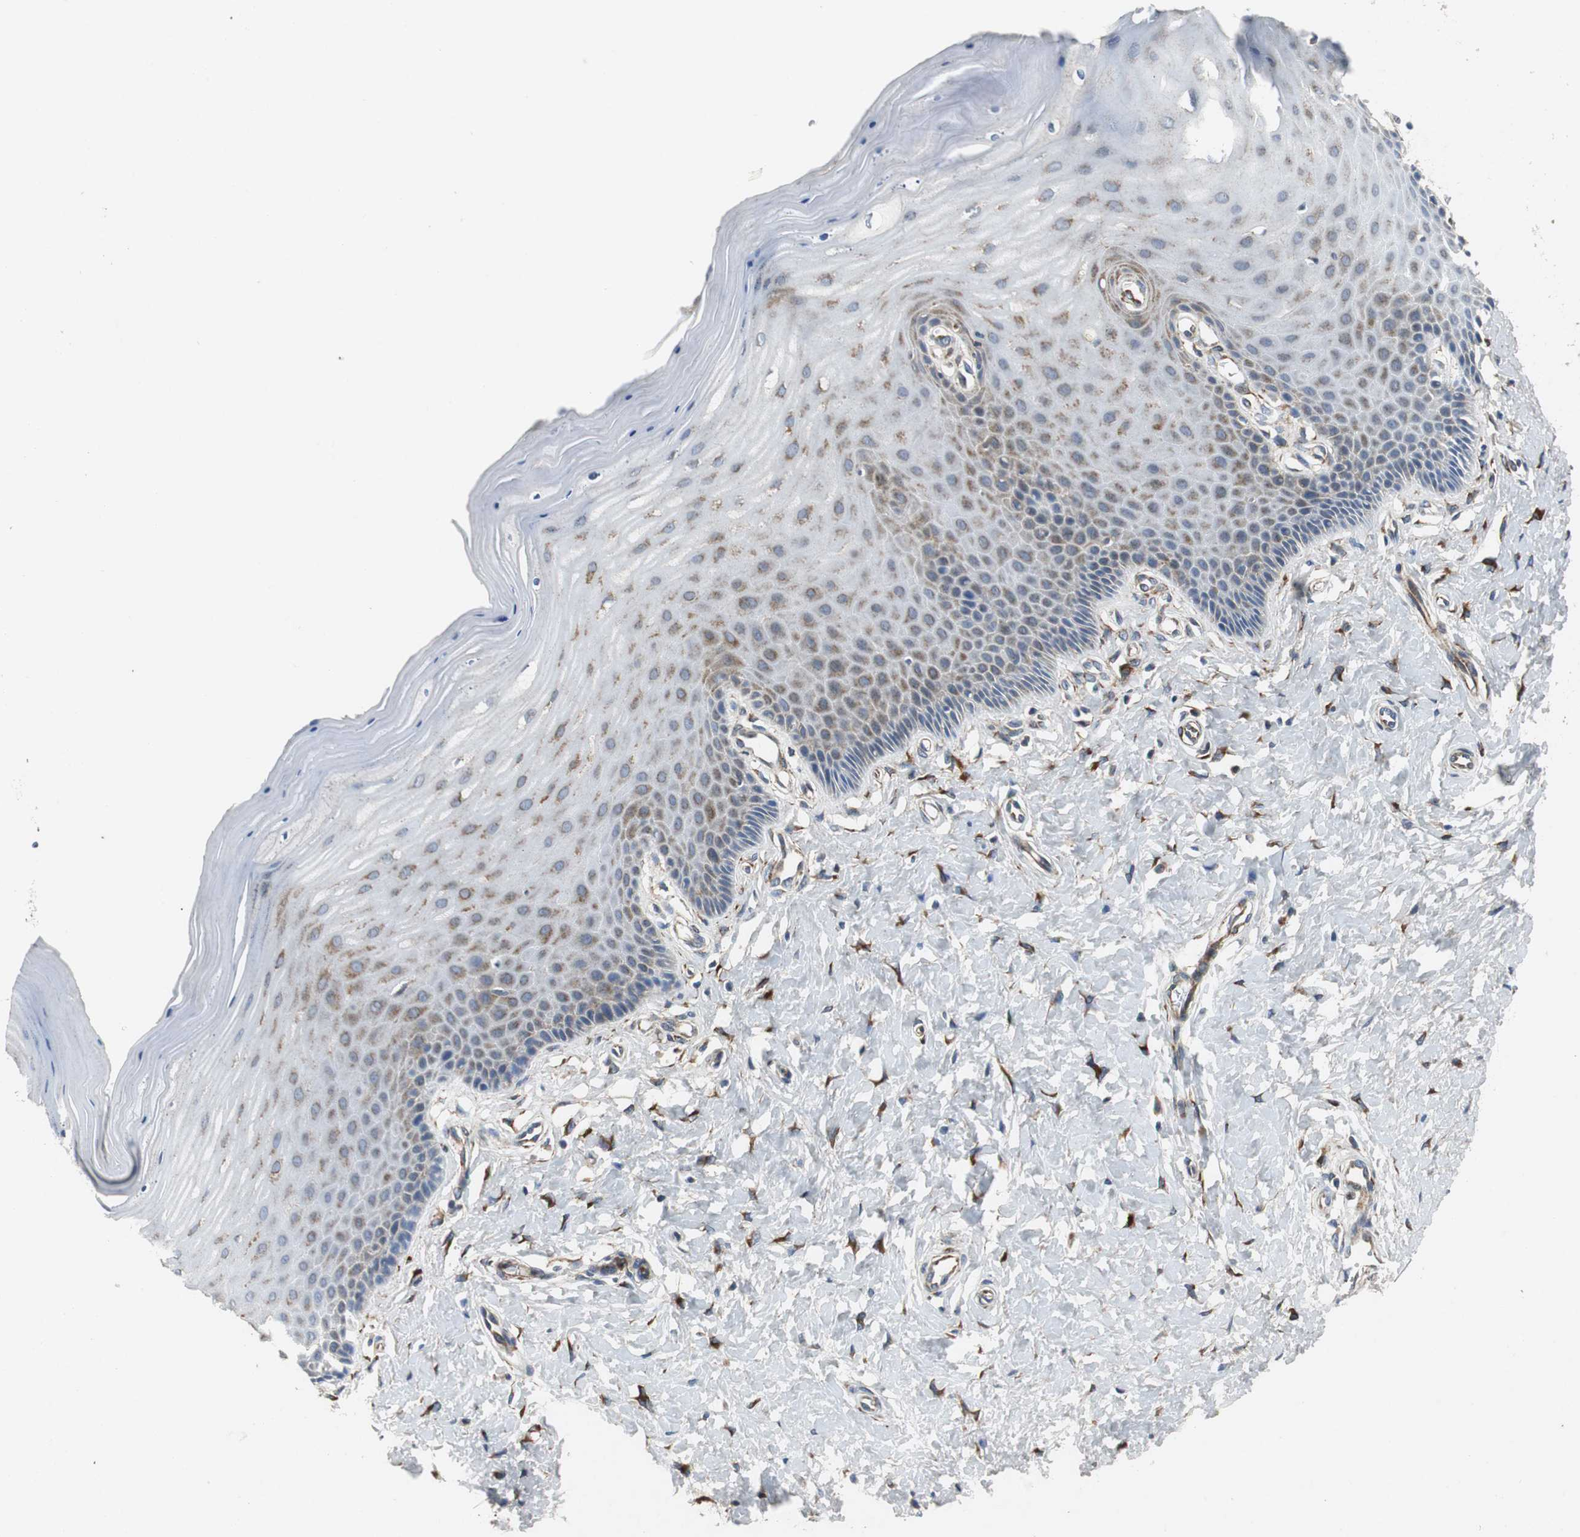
{"staining": {"intensity": "weak", "quantity": ">75%", "location": "cytoplasmic/membranous"}, "tissue": "cervix", "cell_type": "Glandular cells", "image_type": "normal", "snomed": [{"axis": "morphology", "description": "Normal tissue, NOS"}, {"axis": "topography", "description": "Cervix"}], "caption": "Benign cervix exhibits weak cytoplasmic/membranous positivity in about >75% of glandular cells, visualized by immunohistochemistry. The staining is performed using DAB (3,3'-diaminobenzidine) brown chromogen to label protein expression. The nuclei are counter-stained blue using hematoxylin.", "gene": "ISCU", "patient": {"sex": "female", "age": 55}}